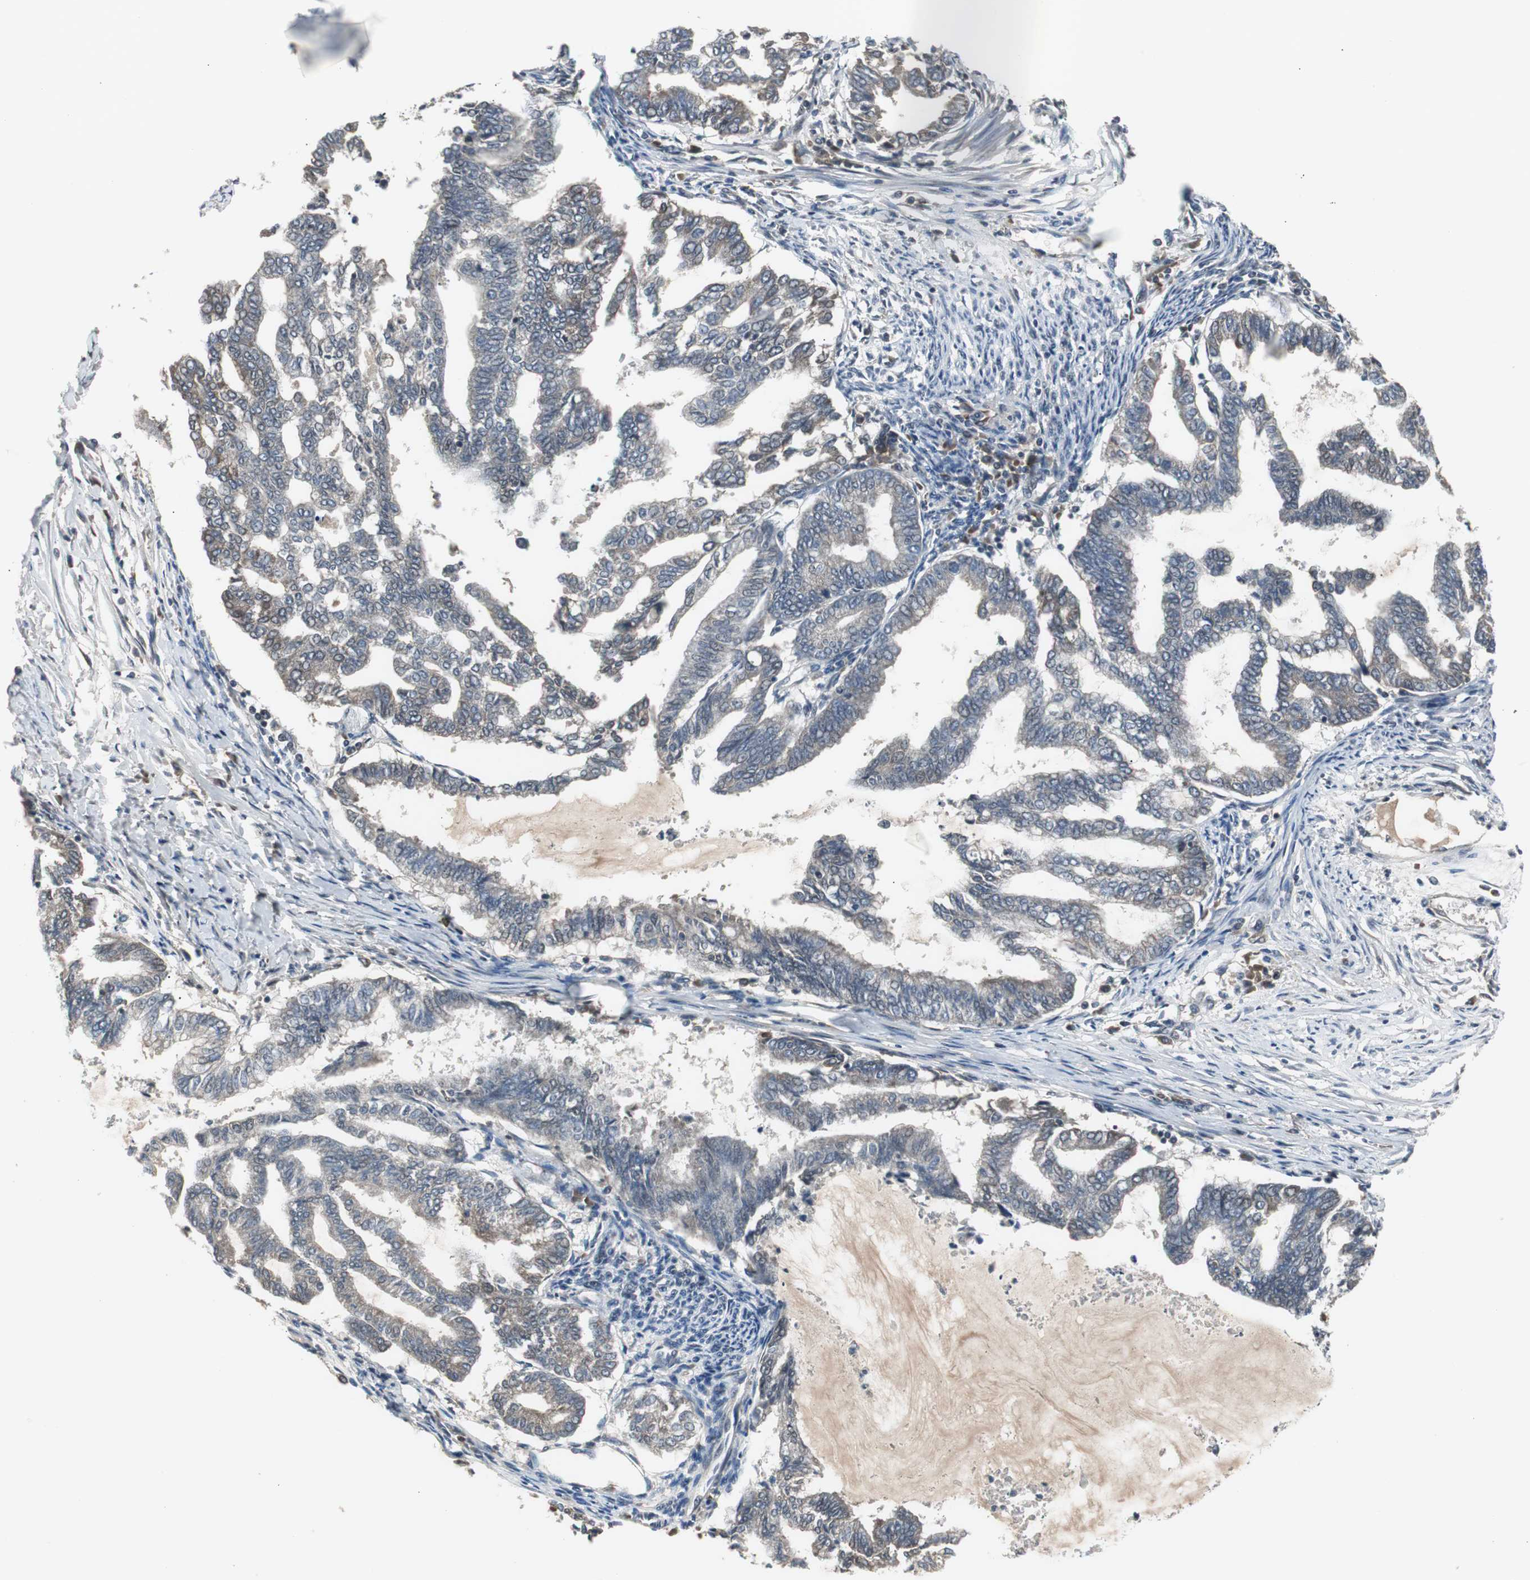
{"staining": {"intensity": "weak", "quantity": ">75%", "location": "cytoplasmic/membranous"}, "tissue": "endometrial cancer", "cell_type": "Tumor cells", "image_type": "cancer", "snomed": [{"axis": "morphology", "description": "Adenocarcinoma, NOS"}, {"axis": "topography", "description": "Endometrium"}], "caption": "DAB immunohistochemical staining of endometrial adenocarcinoma shows weak cytoplasmic/membranous protein positivity in approximately >75% of tumor cells. Immunohistochemistry stains the protein of interest in brown and the nuclei are stained blue.", "gene": "ZMPSTE24", "patient": {"sex": "female", "age": 79}}